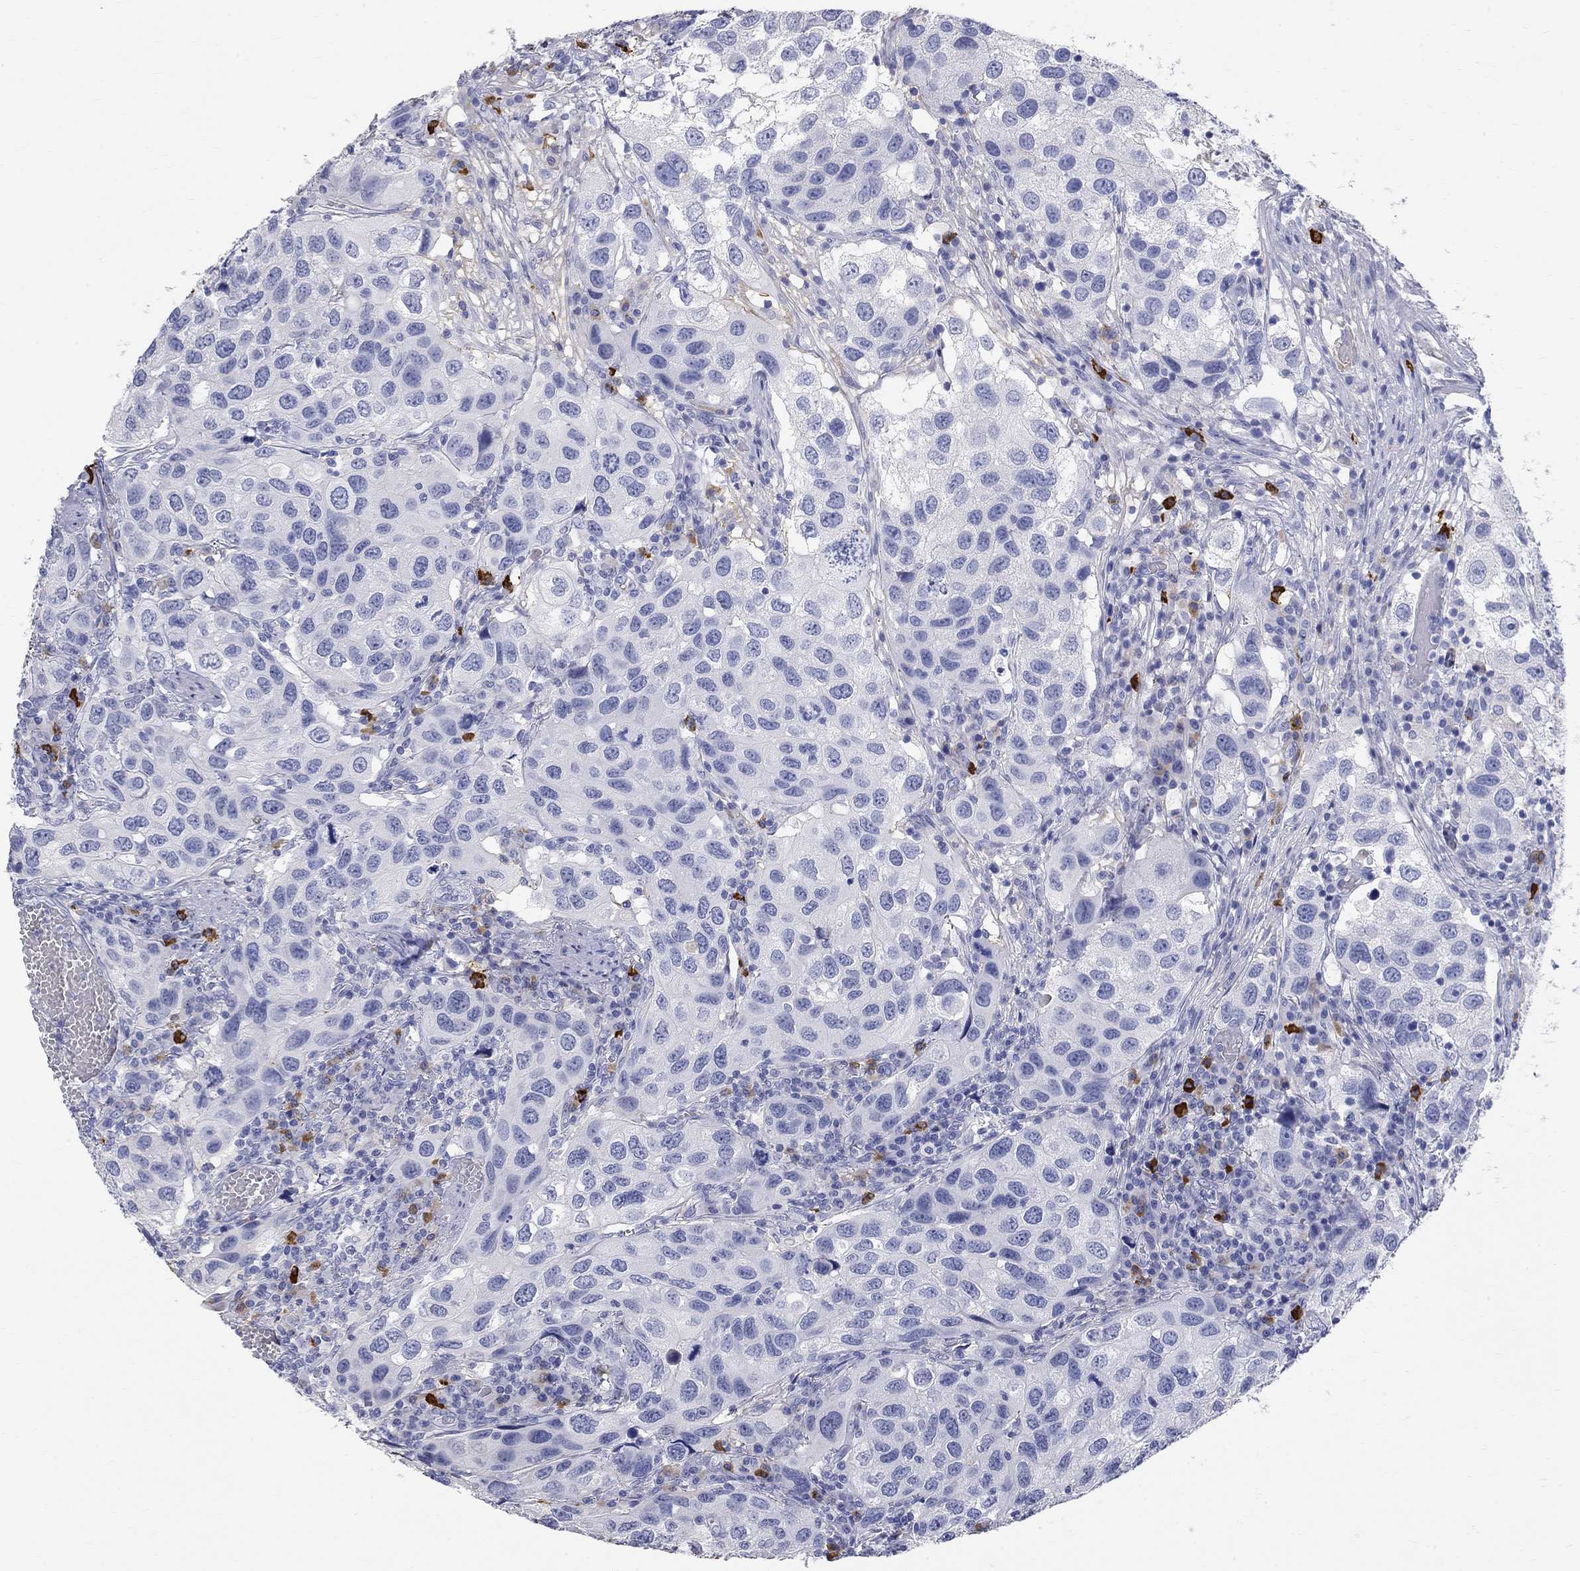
{"staining": {"intensity": "negative", "quantity": "none", "location": "none"}, "tissue": "urothelial cancer", "cell_type": "Tumor cells", "image_type": "cancer", "snomed": [{"axis": "morphology", "description": "Urothelial carcinoma, High grade"}, {"axis": "topography", "description": "Urinary bladder"}], "caption": "An image of human urothelial cancer is negative for staining in tumor cells.", "gene": "PHOX2B", "patient": {"sex": "male", "age": 79}}